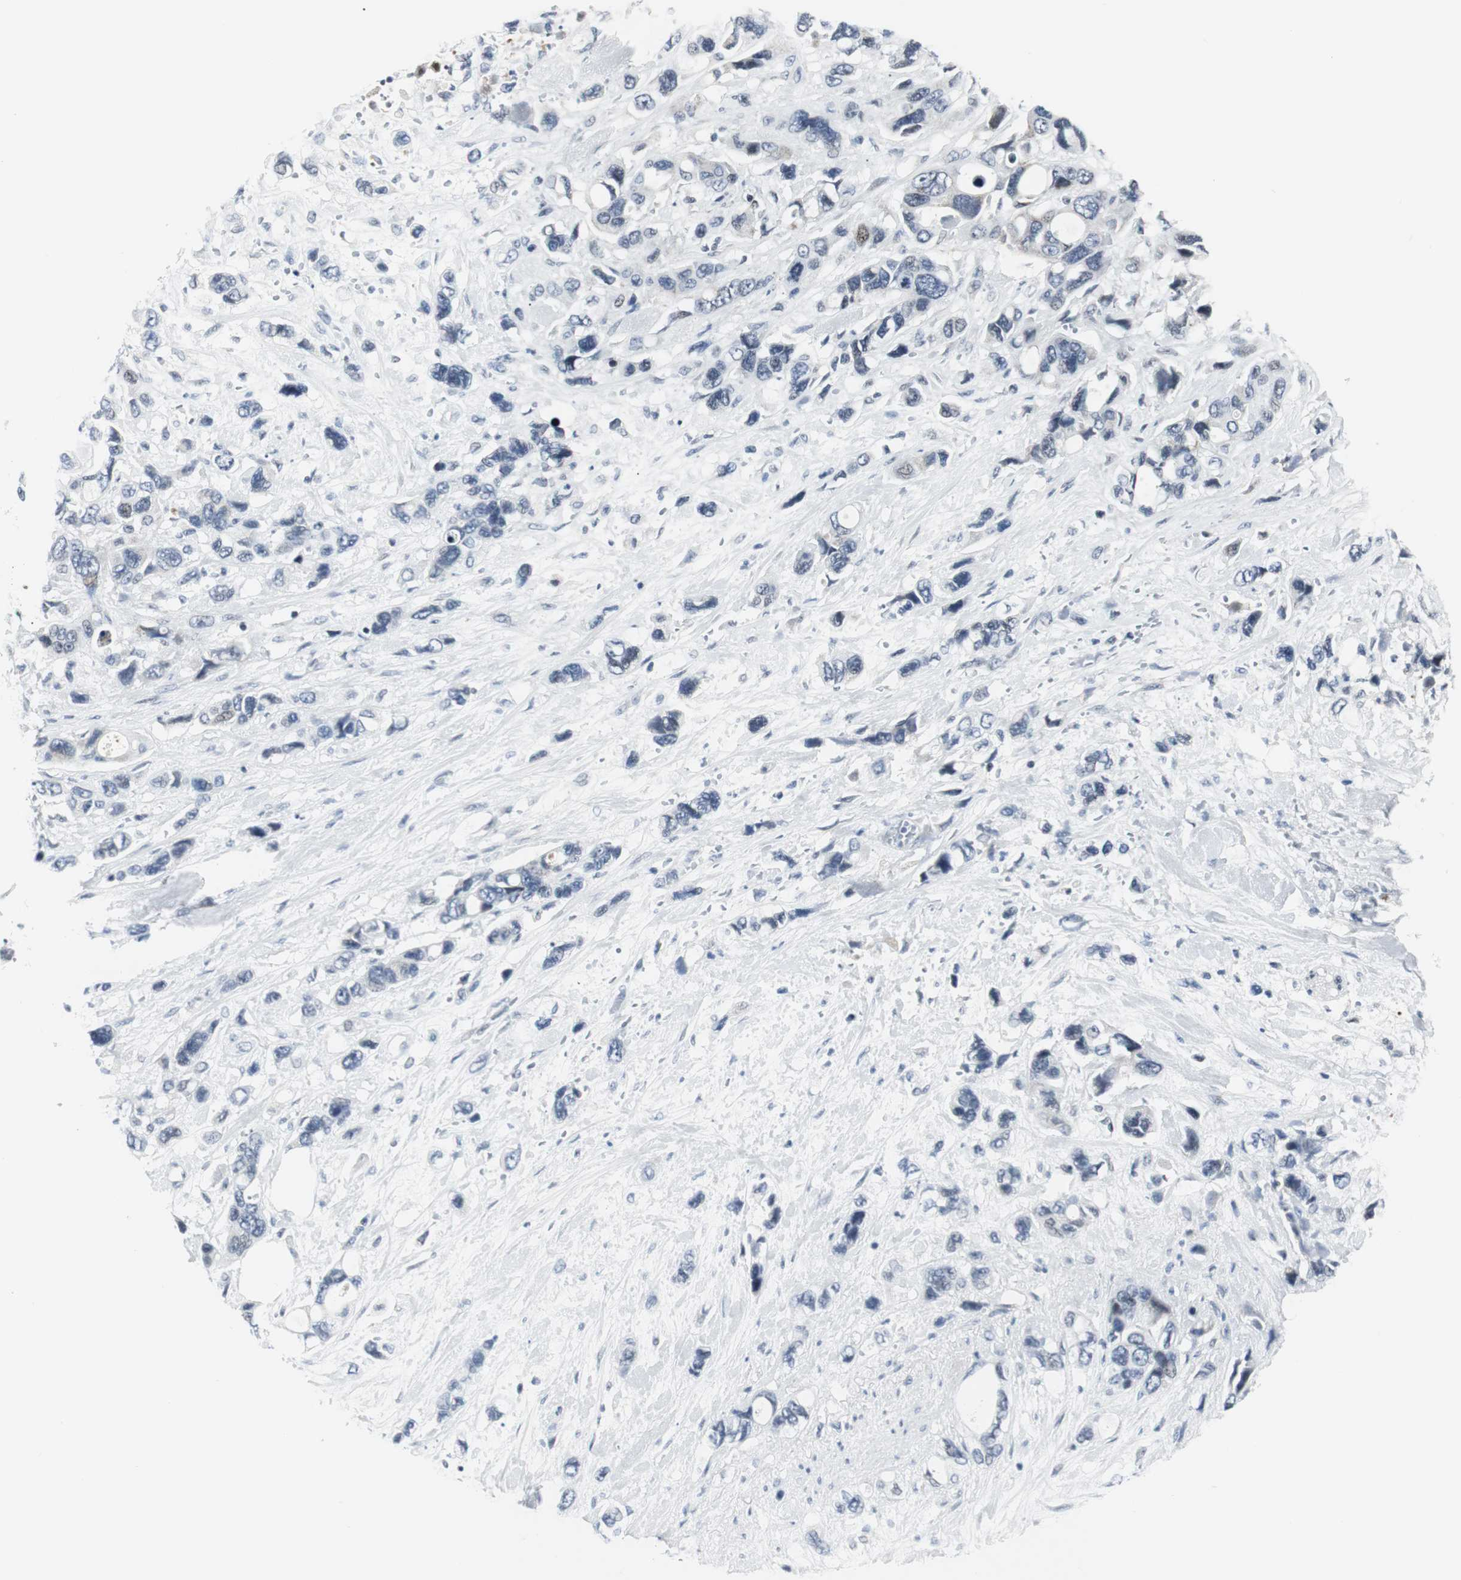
{"staining": {"intensity": "weak", "quantity": "<25%", "location": "nuclear"}, "tissue": "pancreatic cancer", "cell_type": "Tumor cells", "image_type": "cancer", "snomed": [{"axis": "morphology", "description": "Adenocarcinoma, NOS"}, {"axis": "topography", "description": "Pancreas"}], "caption": "Immunohistochemistry (IHC) of human adenocarcinoma (pancreatic) displays no staining in tumor cells. (DAB immunohistochemistry (IHC) visualized using brightfield microscopy, high magnification).", "gene": "MTA1", "patient": {"sex": "male", "age": 46}}